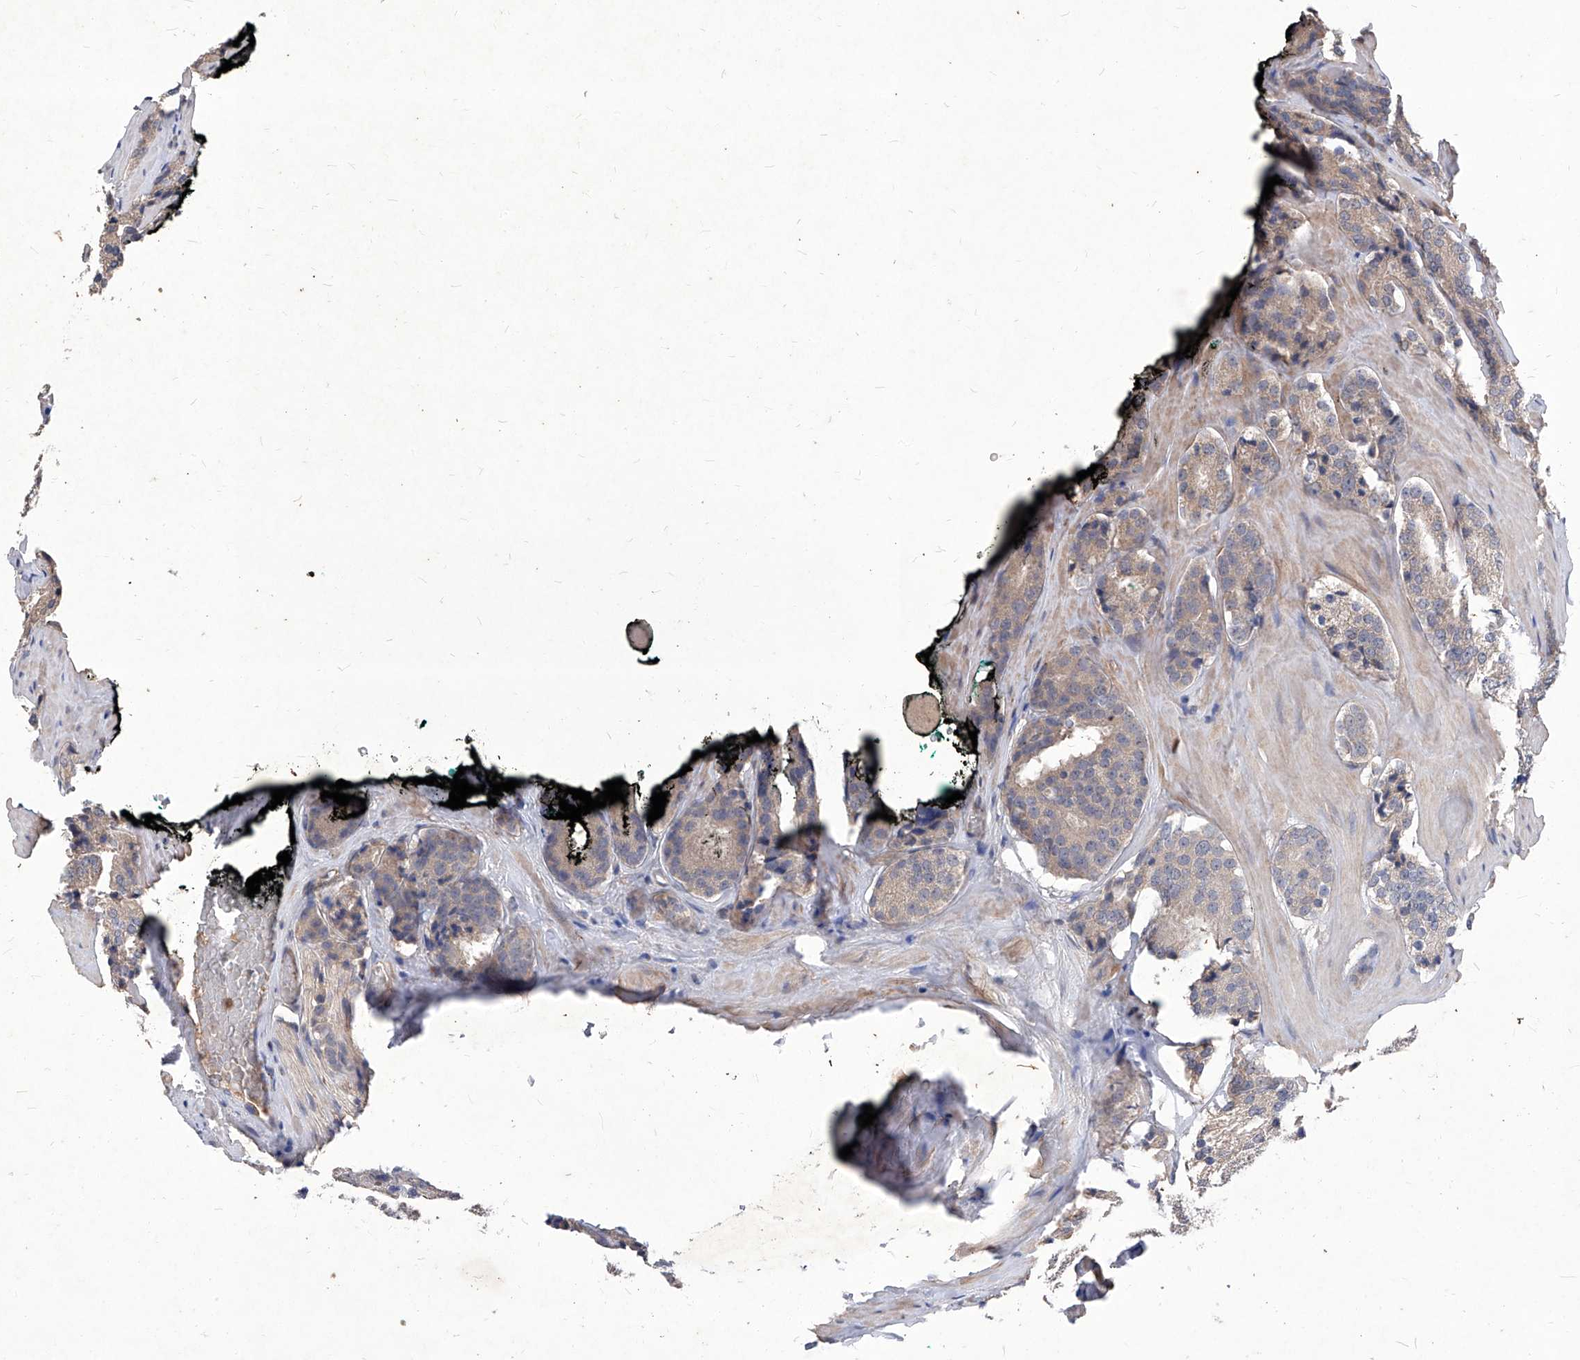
{"staining": {"intensity": "weak", "quantity": ">75%", "location": "cytoplasmic/membranous"}, "tissue": "prostate cancer", "cell_type": "Tumor cells", "image_type": "cancer", "snomed": [{"axis": "morphology", "description": "Adenocarcinoma, High grade"}, {"axis": "topography", "description": "Prostate"}], "caption": "Adenocarcinoma (high-grade) (prostate) stained for a protein exhibits weak cytoplasmic/membranous positivity in tumor cells.", "gene": "SYNGR1", "patient": {"sex": "male", "age": 60}}